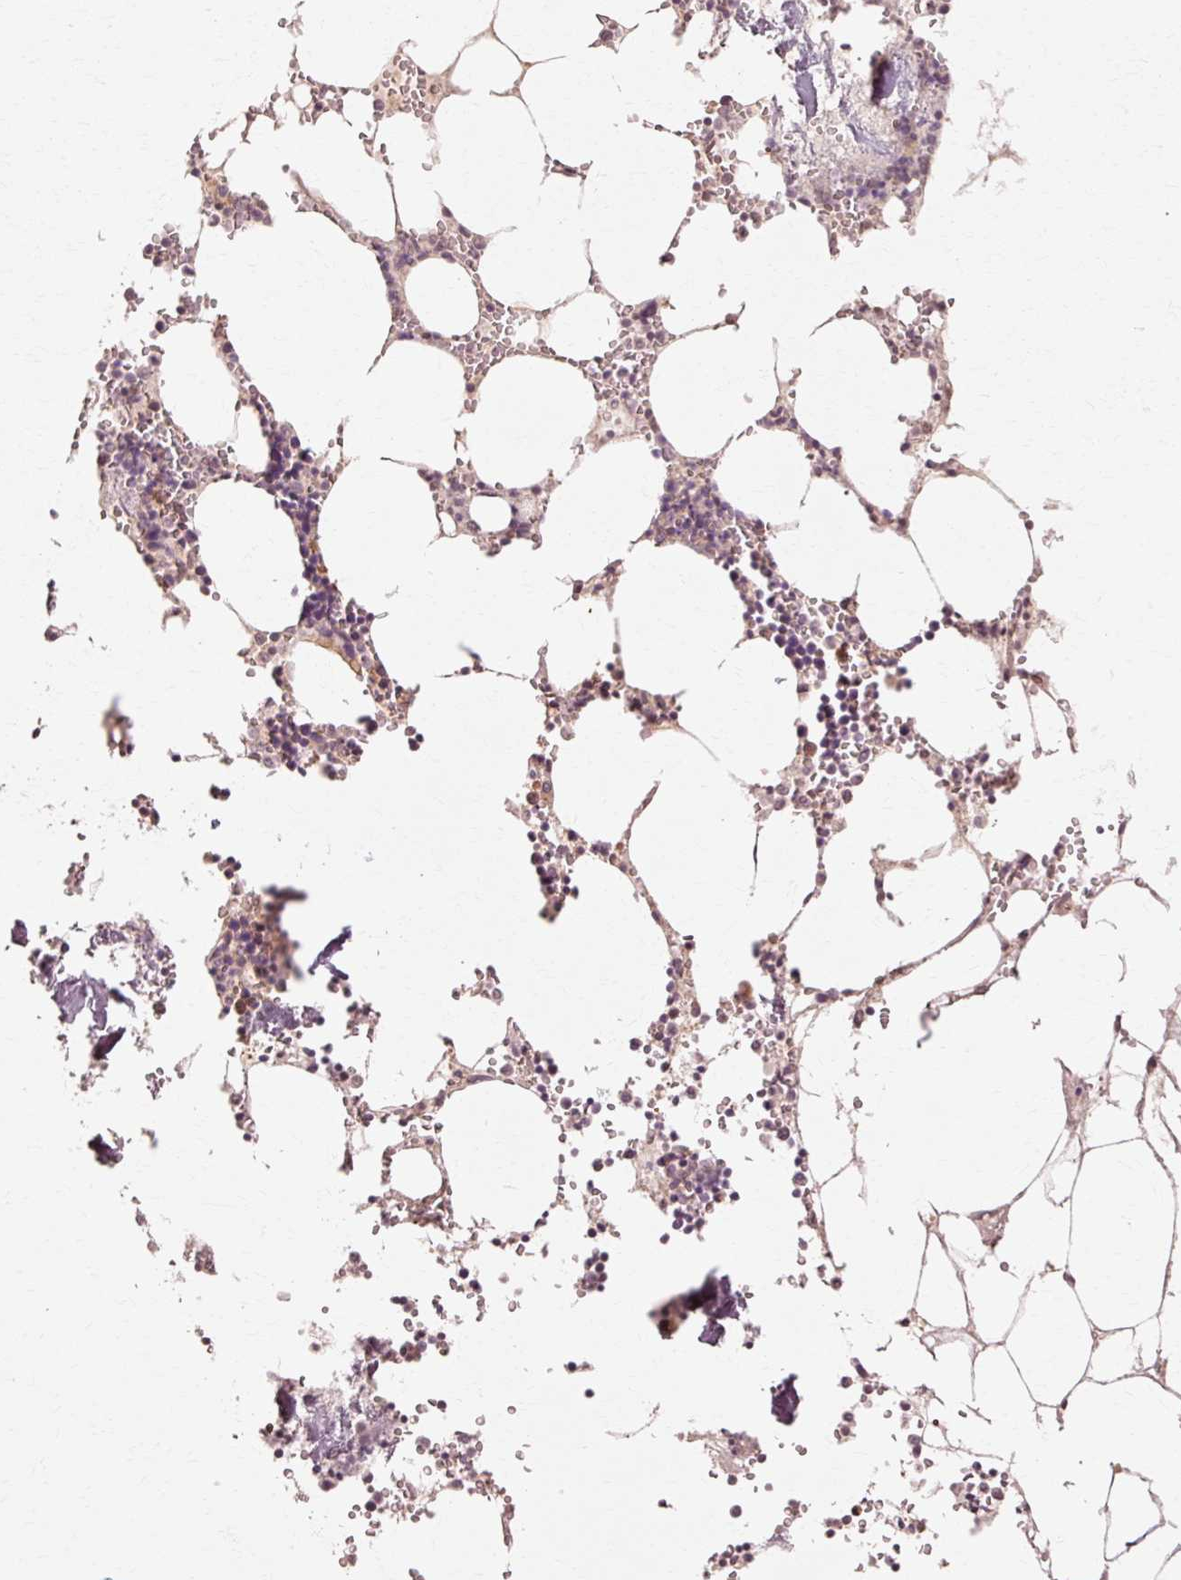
{"staining": {"intensity": "weak", "quantity": "25%-75%", "location": "cytoplasmic/membranous"}, "tissue": "bone marrow", "cell_type": "Hematopoietic cells", "image_type": "normal", "snomed": [{"axis": "morphology", "description": "Normal tissue, NOS"}, {"axis": "topography", "description": "Bone marrow"}], "caption": "High-magnification brightfield microscopy of benign bone marrow stained with DAB (3,3'-diaminobenzidine) (brown) and counterstained with hematoxylin (blue). hematopoietic cells exhibit weak cytoplasmic/membranous expression is seen in approximately25%-75% of cells.", "gene": "RGPD5", "patient": {"sex": "male", "age": 54}}